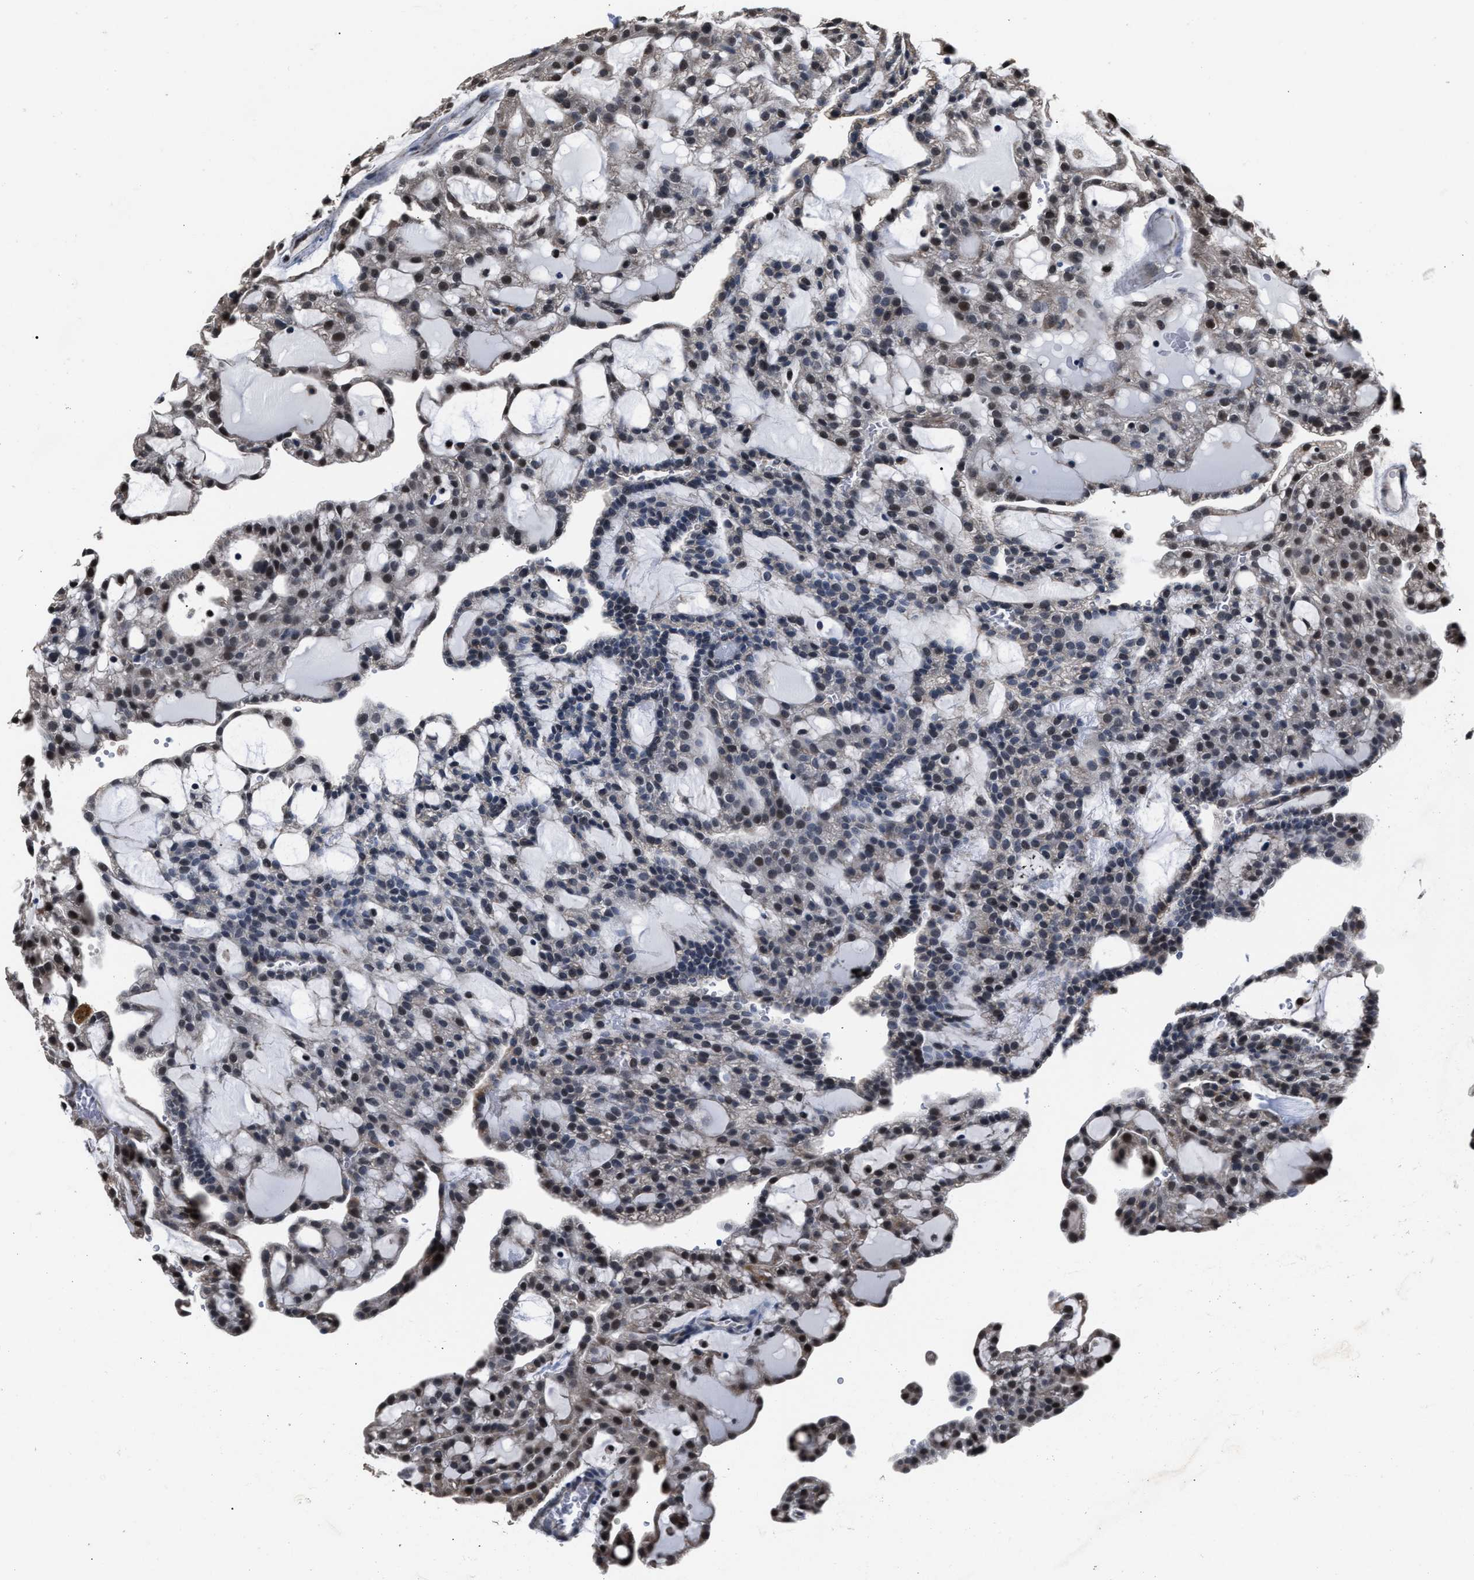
{"staining": {"intensity": "weak", "quantity": "25%-75%", "location": "nuclear"}, "tissue": "renal cancer", "cell_type": "Tumor cells", "image_type": "cancer", "snomed": [{"axis": "morphology", "description": "Adenocarcinoma, NOS"}, {"axis": "topography", "description": "Kidney"}], "caption": "Adenocarcinoma (renal) was stained to show a protein in brown. There is low levels of weak nuclear staining in about 25%-75% of tumor cells. The staining was performed using DAB (3,3'-diaminobenzidine), with brown indicating positive protein expression. Nuclei are stained blue with hematoxylin.", "gene": "NSUN5", "patient": {"sex": "male", "age": 63}}